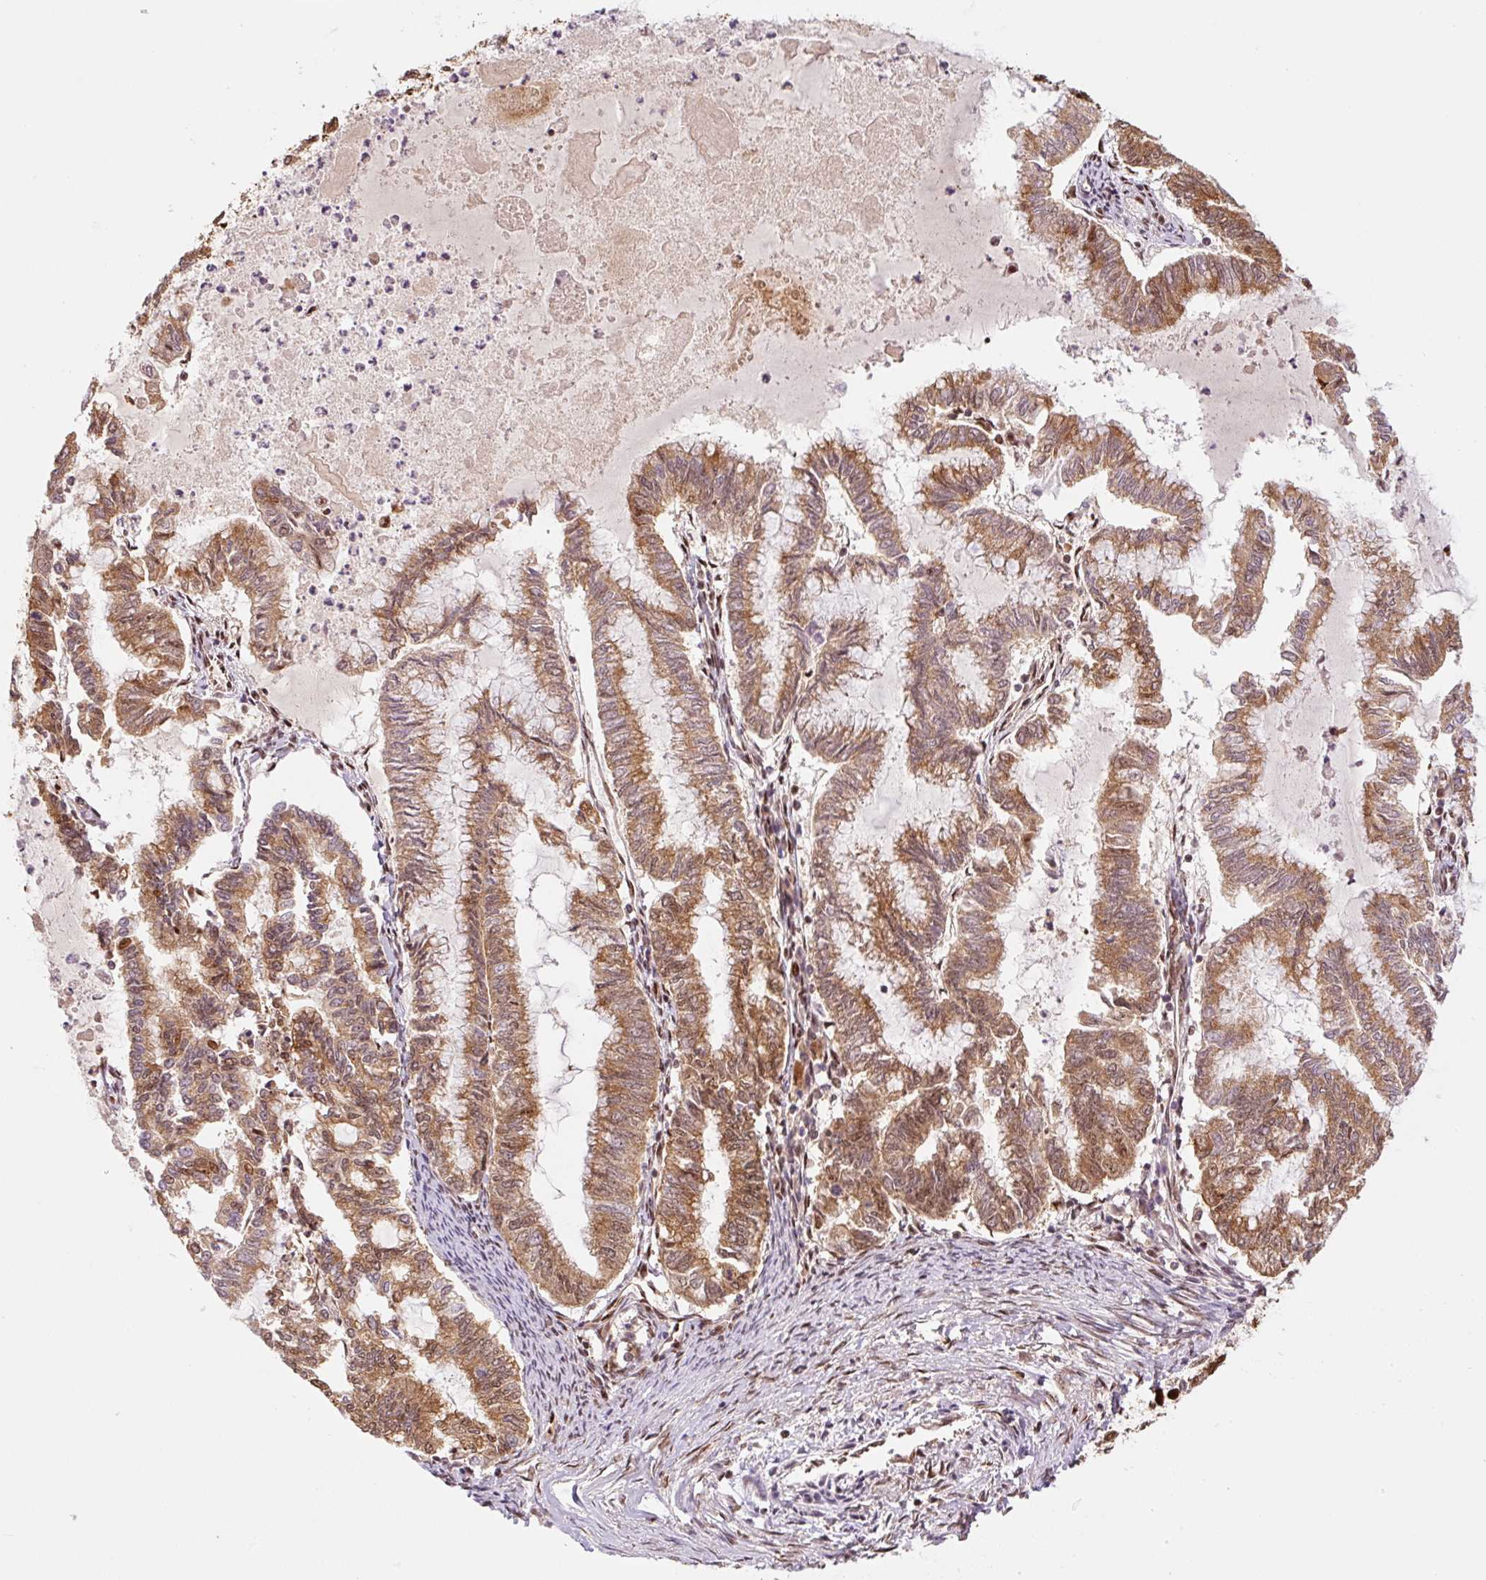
{"staining": {"intensity": "moderate", "quantity": ">75%", "location": "cytoplasmic/membranous,nuclear"}, "tissue": "endometrial cancer", "cell_type": "Tumor cells", "image_type": "cancer", "snomed": [{"axis": "morphology", "description": "Adenocarcinoma, NOS"}, {"axis": "topography", "description": "Endometrium"}], "caption": "Approximately >75% of tumor cells in endometrial cancer (adenocarcinoma) demonstrate moderate cytoplasmic/membranous and nuclear protein positivity as visualized by brown immunohistochemical staining.", "gene": "GPR139", "patient": {"sex": "female", "age": 79}}